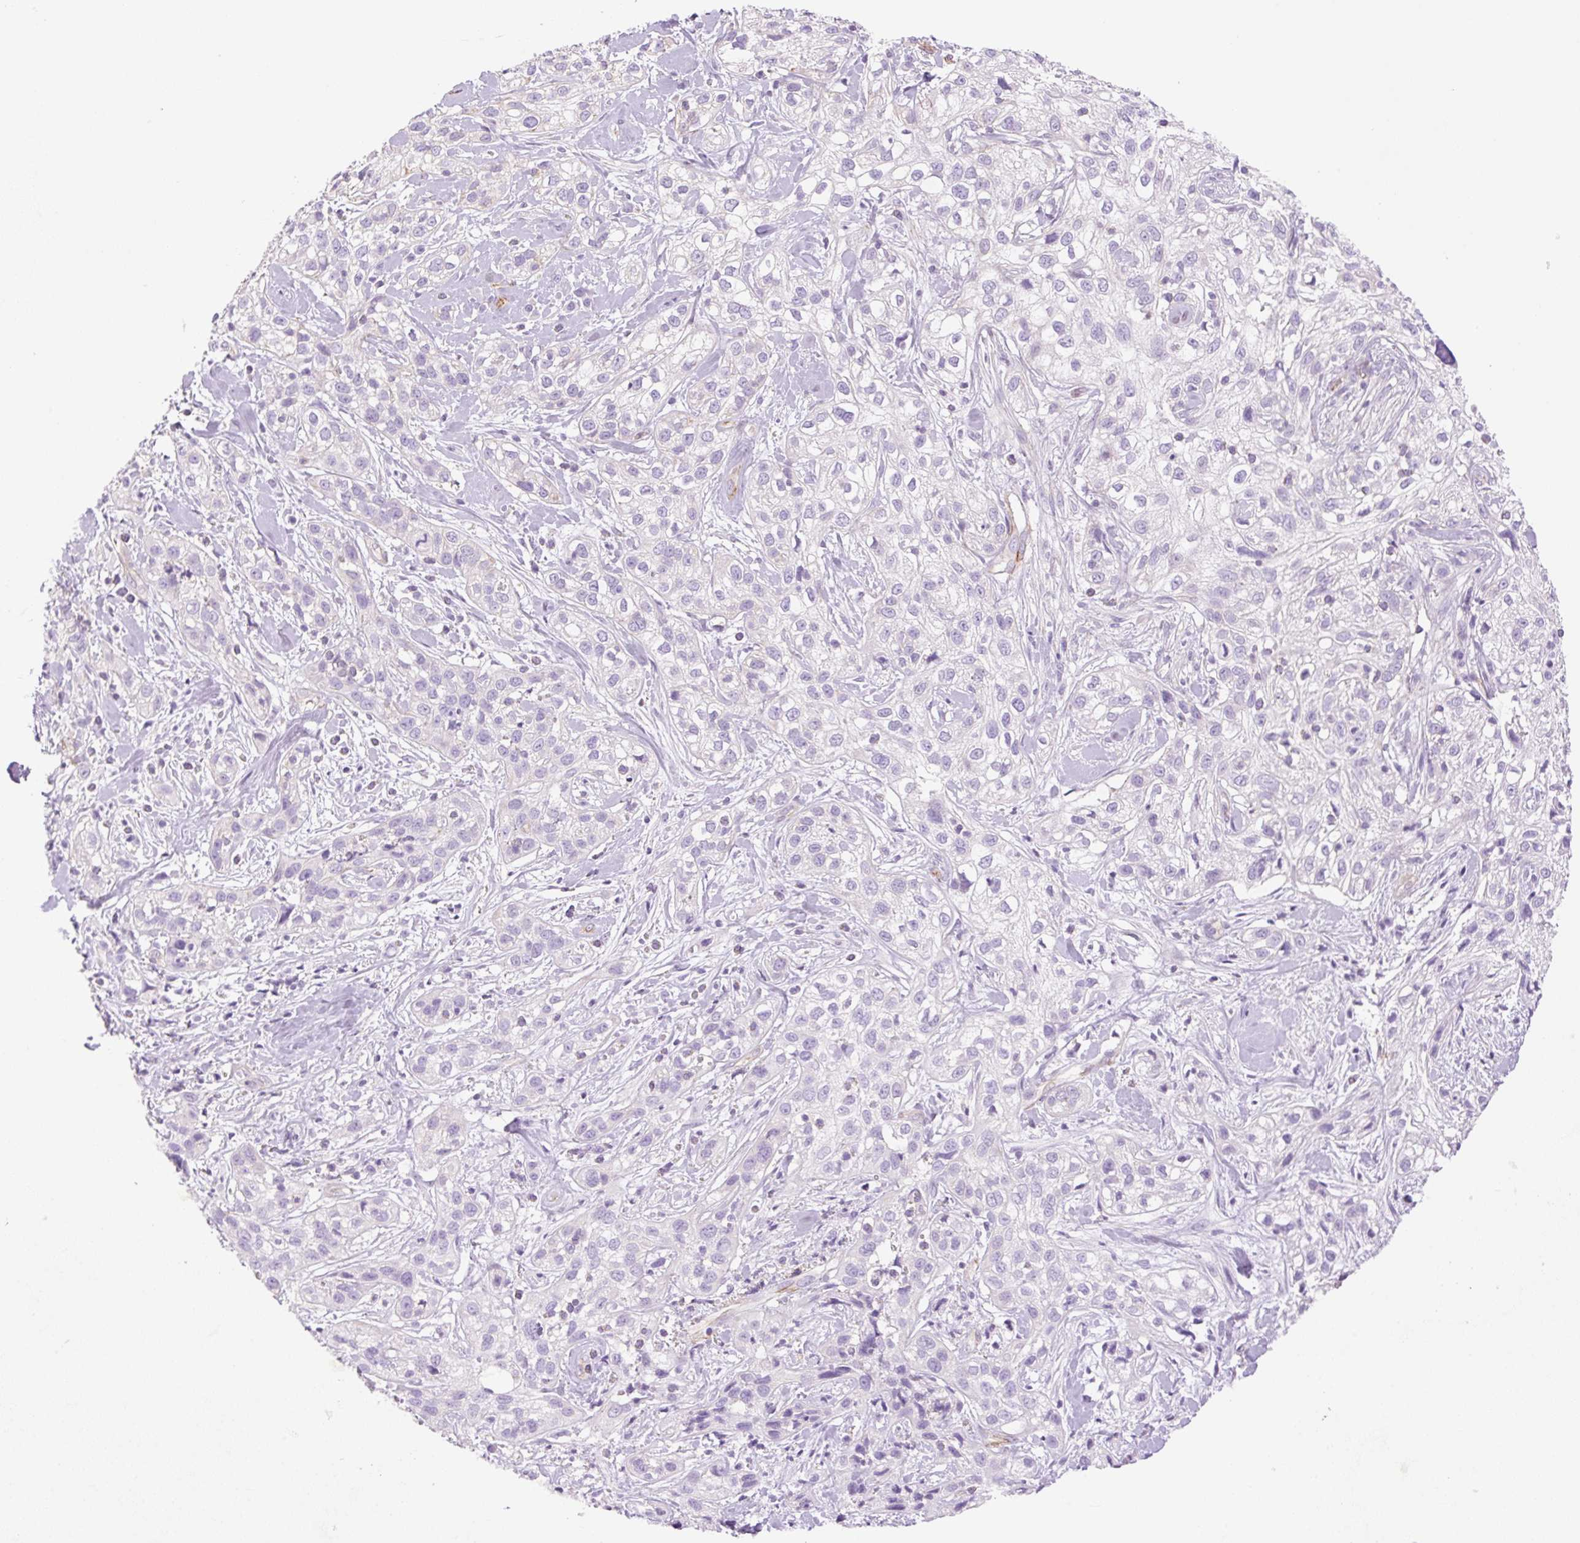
{"staining": {"intensity": "negative", "quantity": "none", "location": "none"}, "tissue": "skin cancer", "cell_type": "Tumor cells", "image_type": "cancer", "snomed": [{"axis": "morphology", "description": "Squamous cell carcinoma, NOS"}, {"axis": "topography", "description": "Skin"}], "caption": "Skin squamous cell carcinoma was stained to show a protein in brown. There is no significant staining in tumor cells.", "gene": "EHD3", "patient": {"sex": "male", "age": 82}}